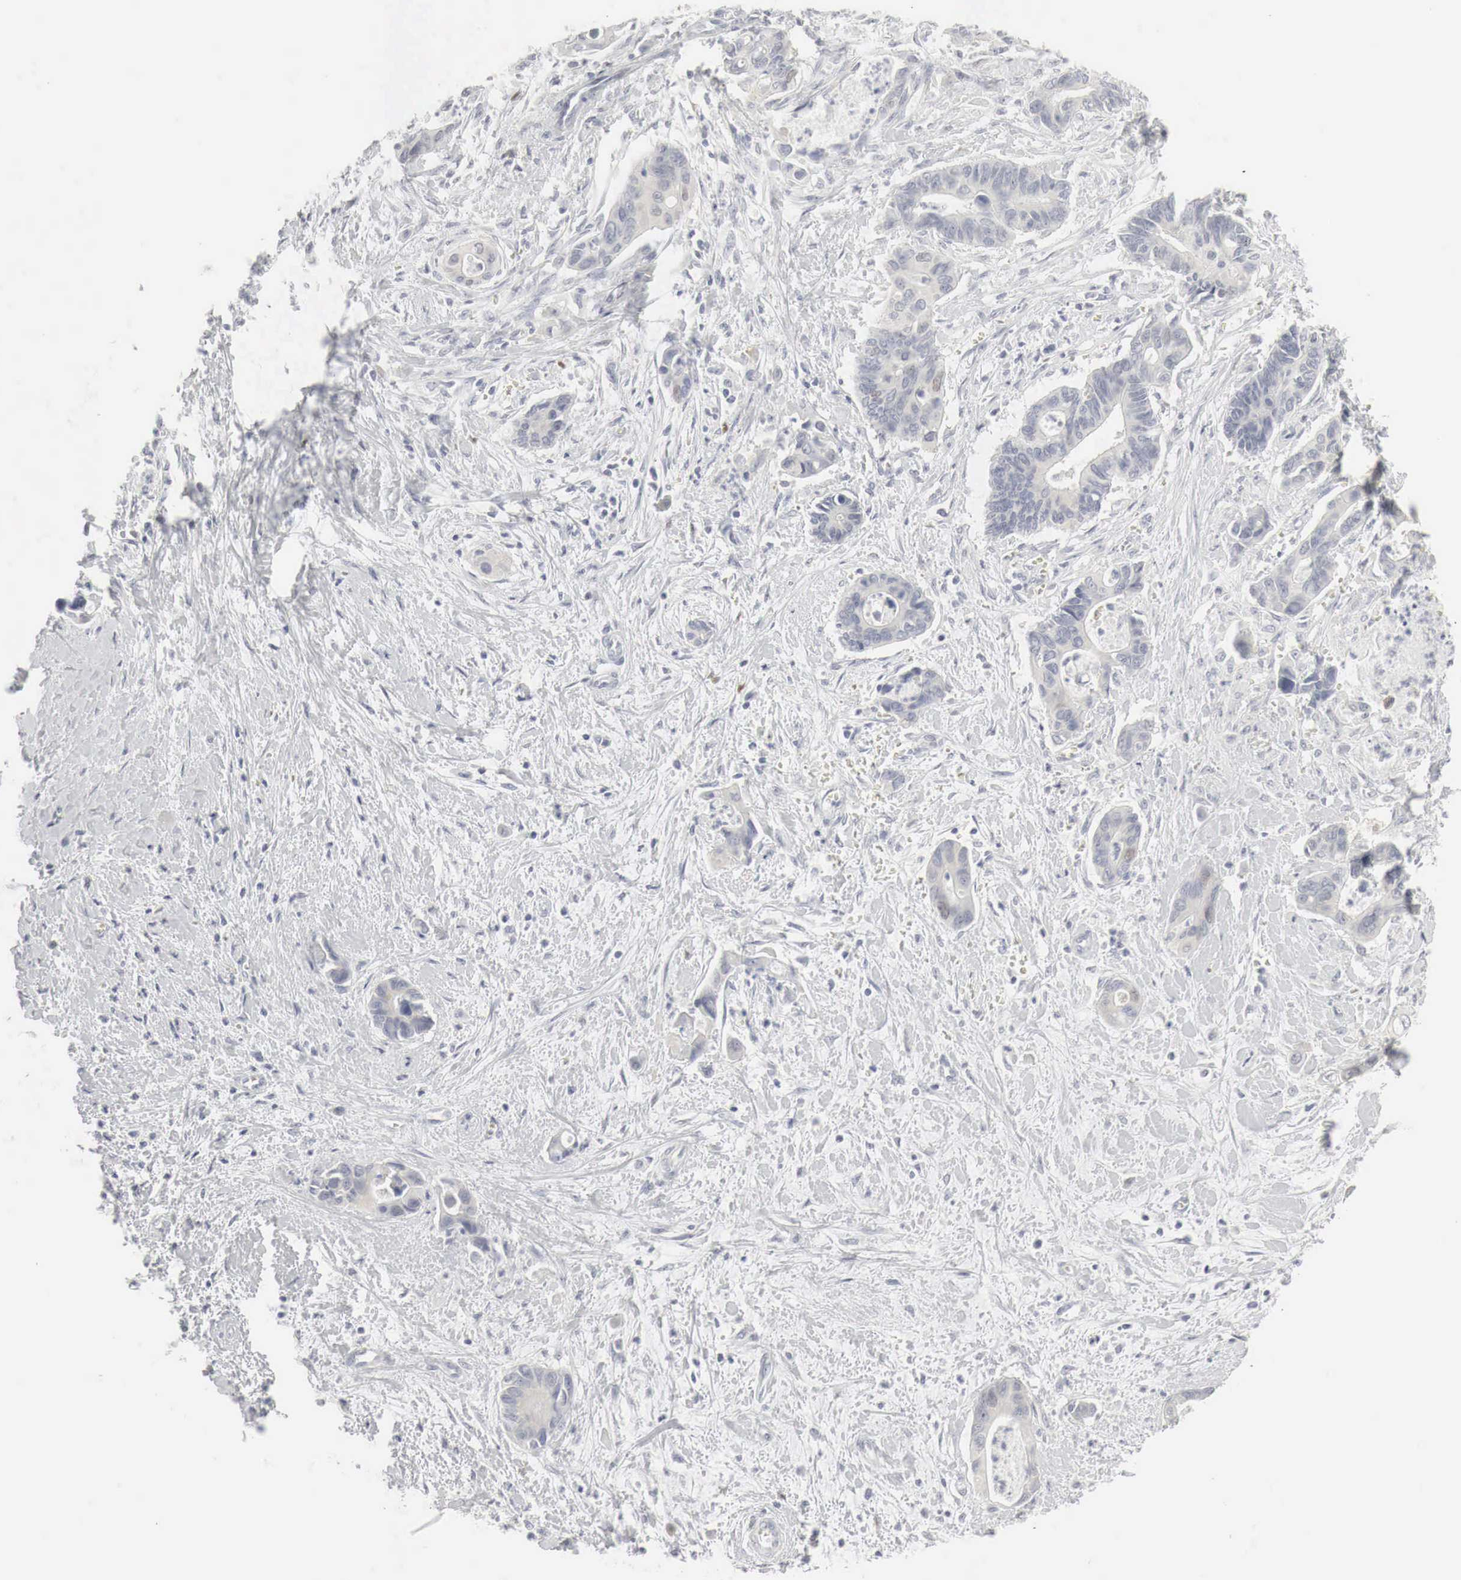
{"staining": {"intensity": "negative", "quantity": "none", "location": "none"}, "tissue": "pancreatic cancer", "cell_type": "Tumor cells", "image_type": "cancer", "snomed": [{"axis": "morphology", "description": "Adenocarcinoma, NOS"}, {"axis": "topography", "description": "Pancreas"}], "caption": "Photomicrograph shows no significant protein staining in tumor cells of pancreatic cancer (adenocarcinoma).", "gene": "TP63", "patient": {"sex": "female", "age": 70}}